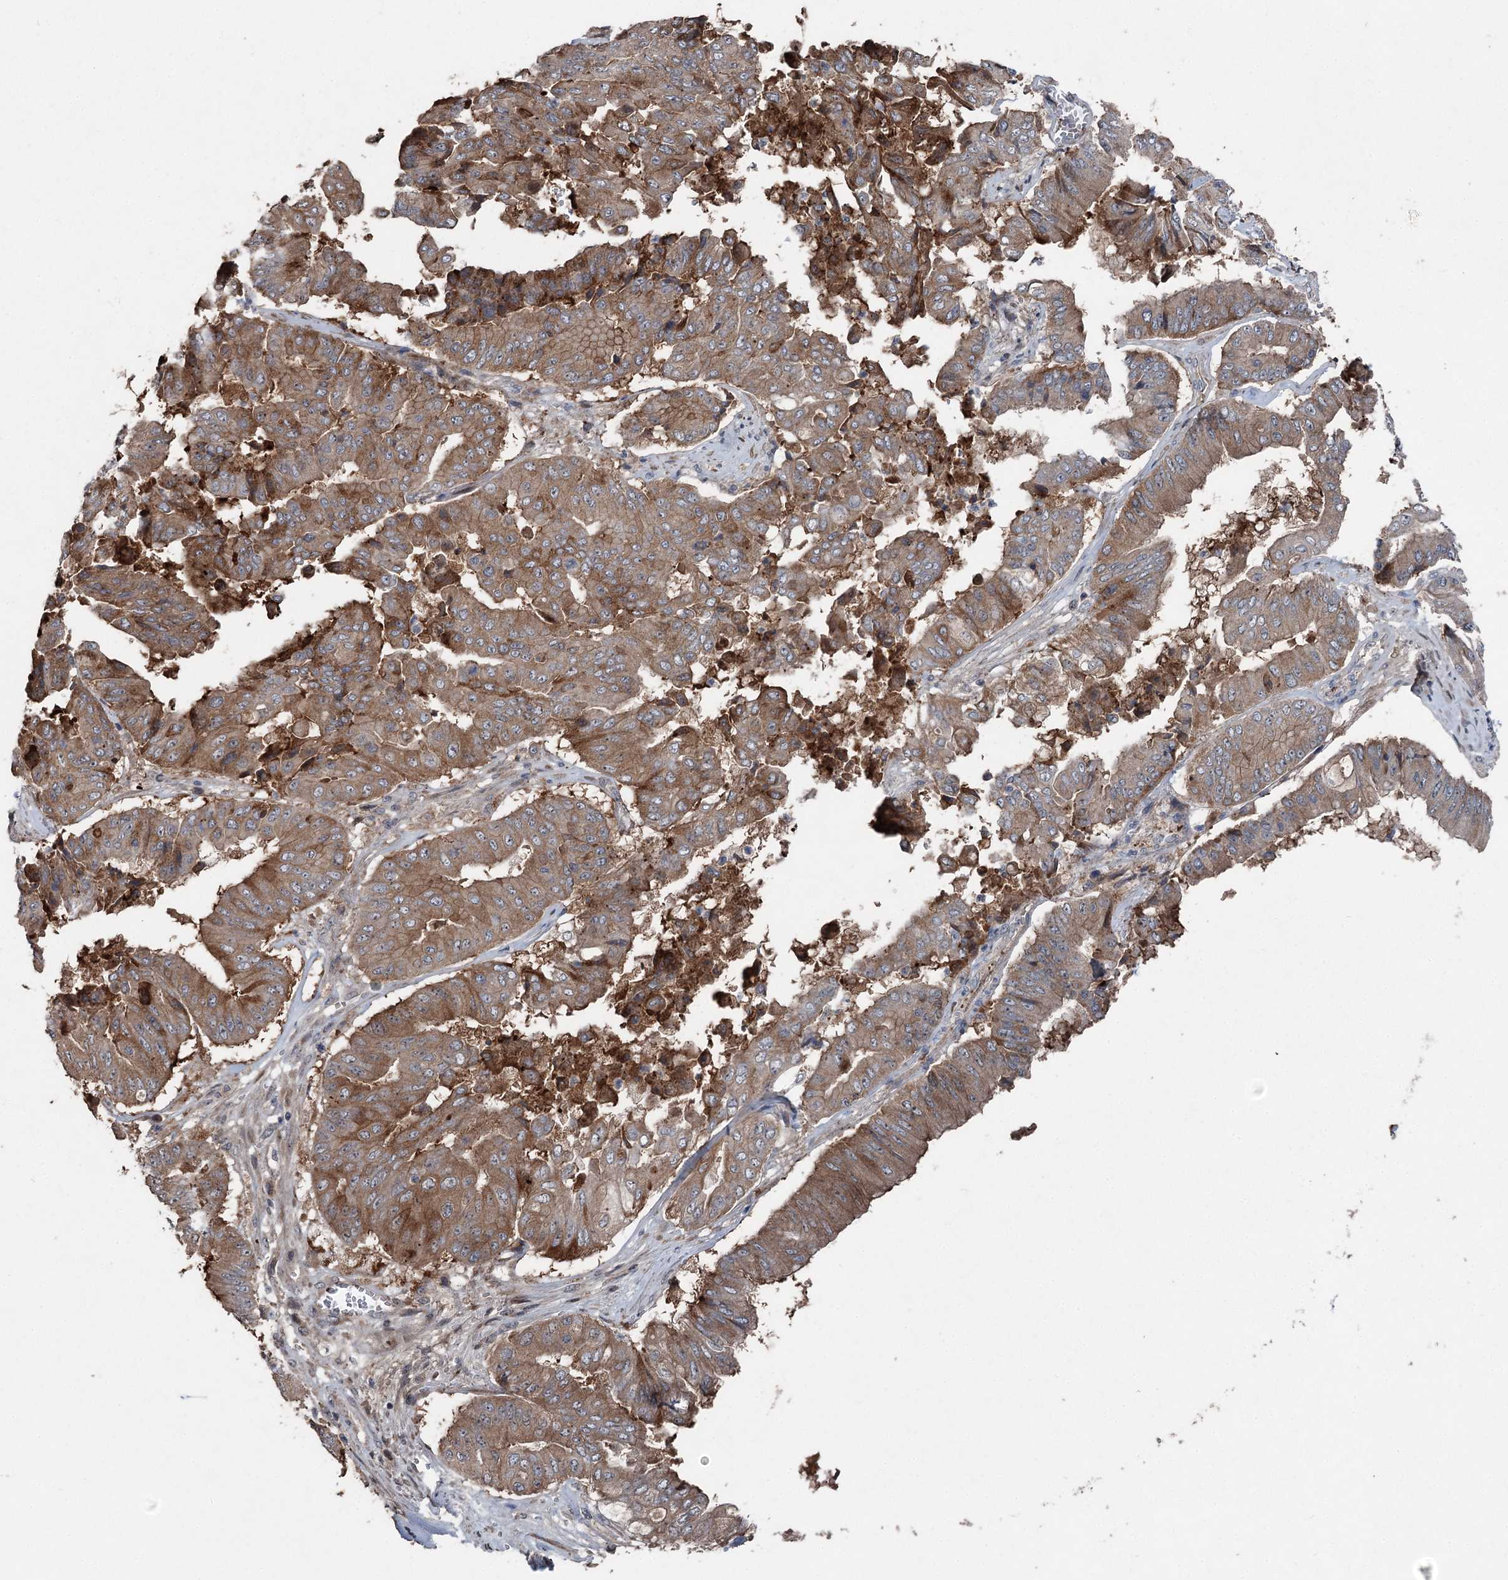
{"staining": {"intensity": "moderate", "quantity": ">75%", "location": "cytoplasmic/membranous"}, "tissue": "pancreatic cancer", "cell_type": "Tumor cells", "image_type": "cancer", "snomed": [{"axis": "morphology", "description": "Adenocarcinoma, NOS"}, {"axis": "topography", "description": "Pancreas"}], "caption": "Immunohistochemical staining of human pancreatic cancer demonstrates moderate cytoplasmic/membranous protein staining in about >75% of tumor cells. (IHC, brightfield microscopy, high magnification).", "gene": "MAPK8IP2", "patient": {"sex": "female", "age": 77}}